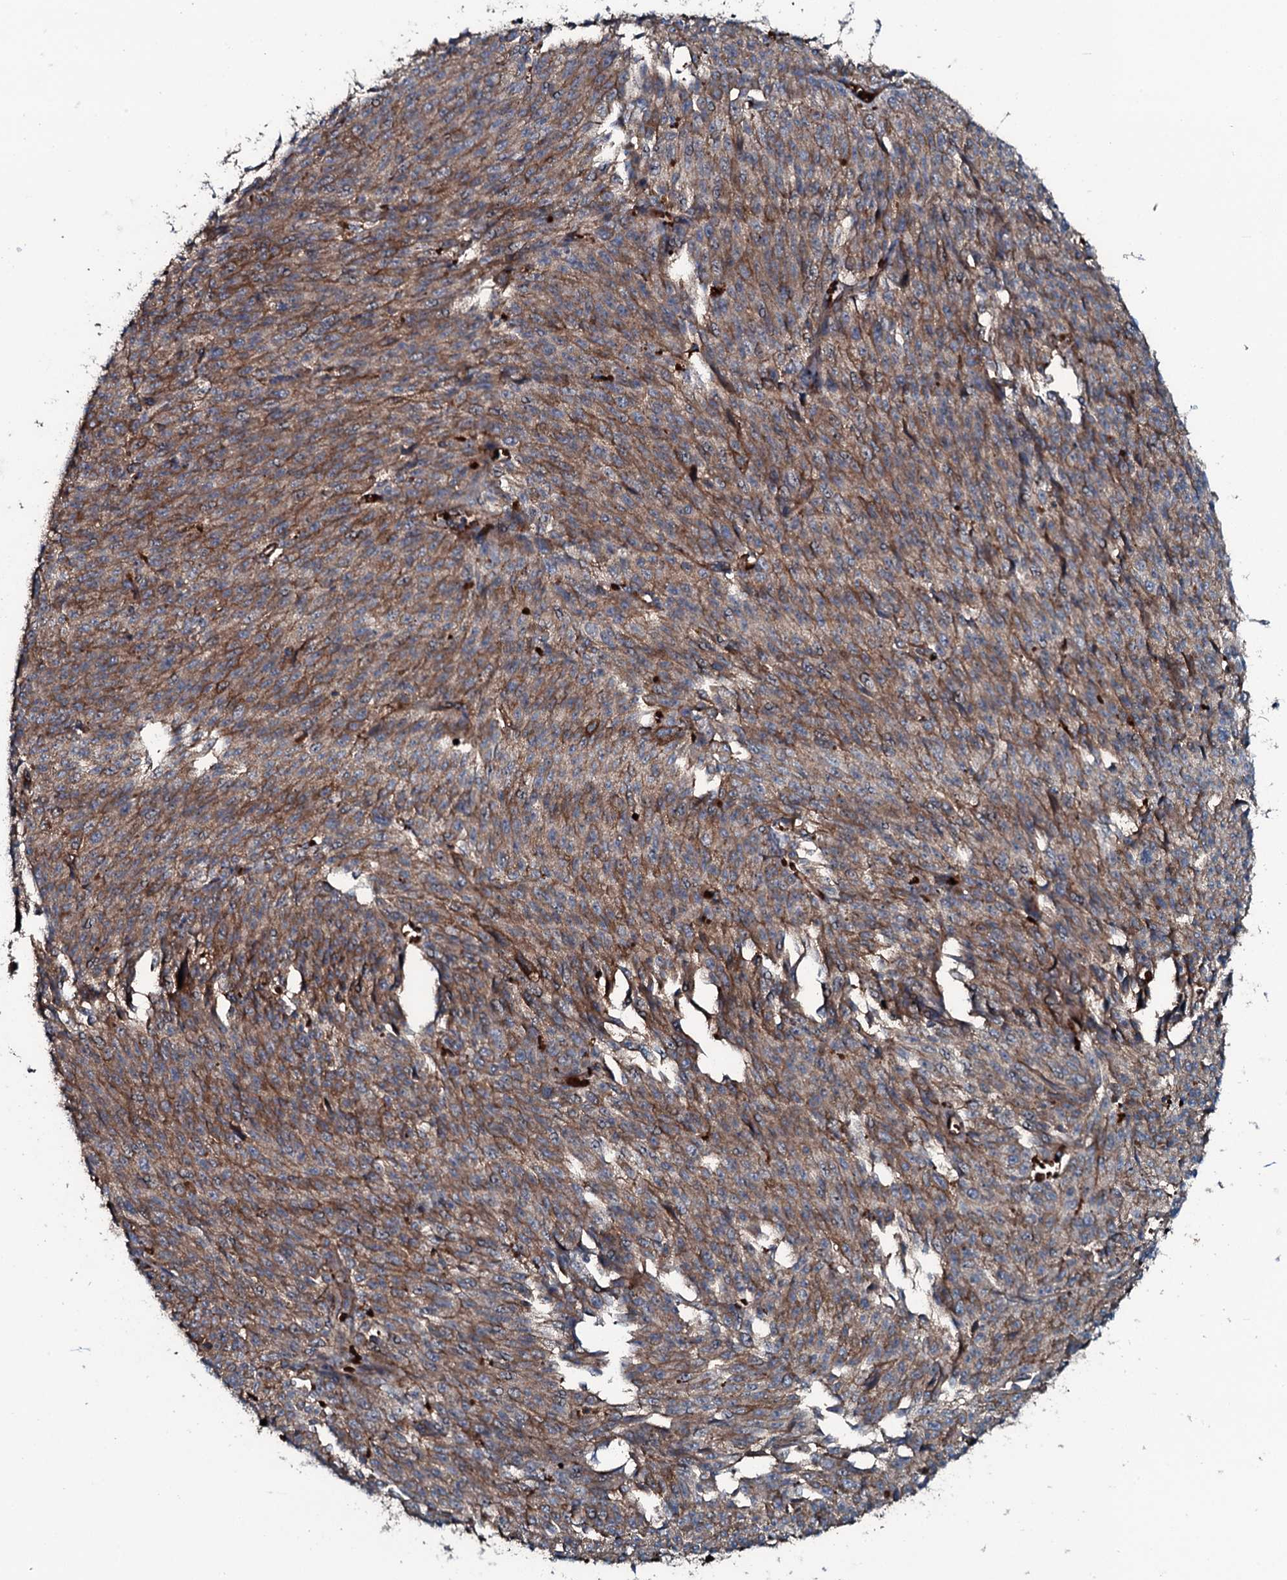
{"staining": {"intensity": "moderate", "quantity": ">75%", "location": "cytoplasmic/membranous"}, "tissue": "melanoma", "cell_type": "Tumor cells", "image_type": "cancer", "snomed": [{"axis": "morphology", "description": "Malignant melanoma, NOS"}, {"axis": "topography", "description": "Skin"}], "caption": "High-magnification brightfield microscopy of malignant melanoma stained with DAB (brown) and counterstained with hematoxylin (blue). tumor cells exhibit moderate cytoplasmic/membranous staining is appreciated in approximately>75% of cells.", "gene": "TRIM7", "patient": {"sex": "female", "age": 52}}